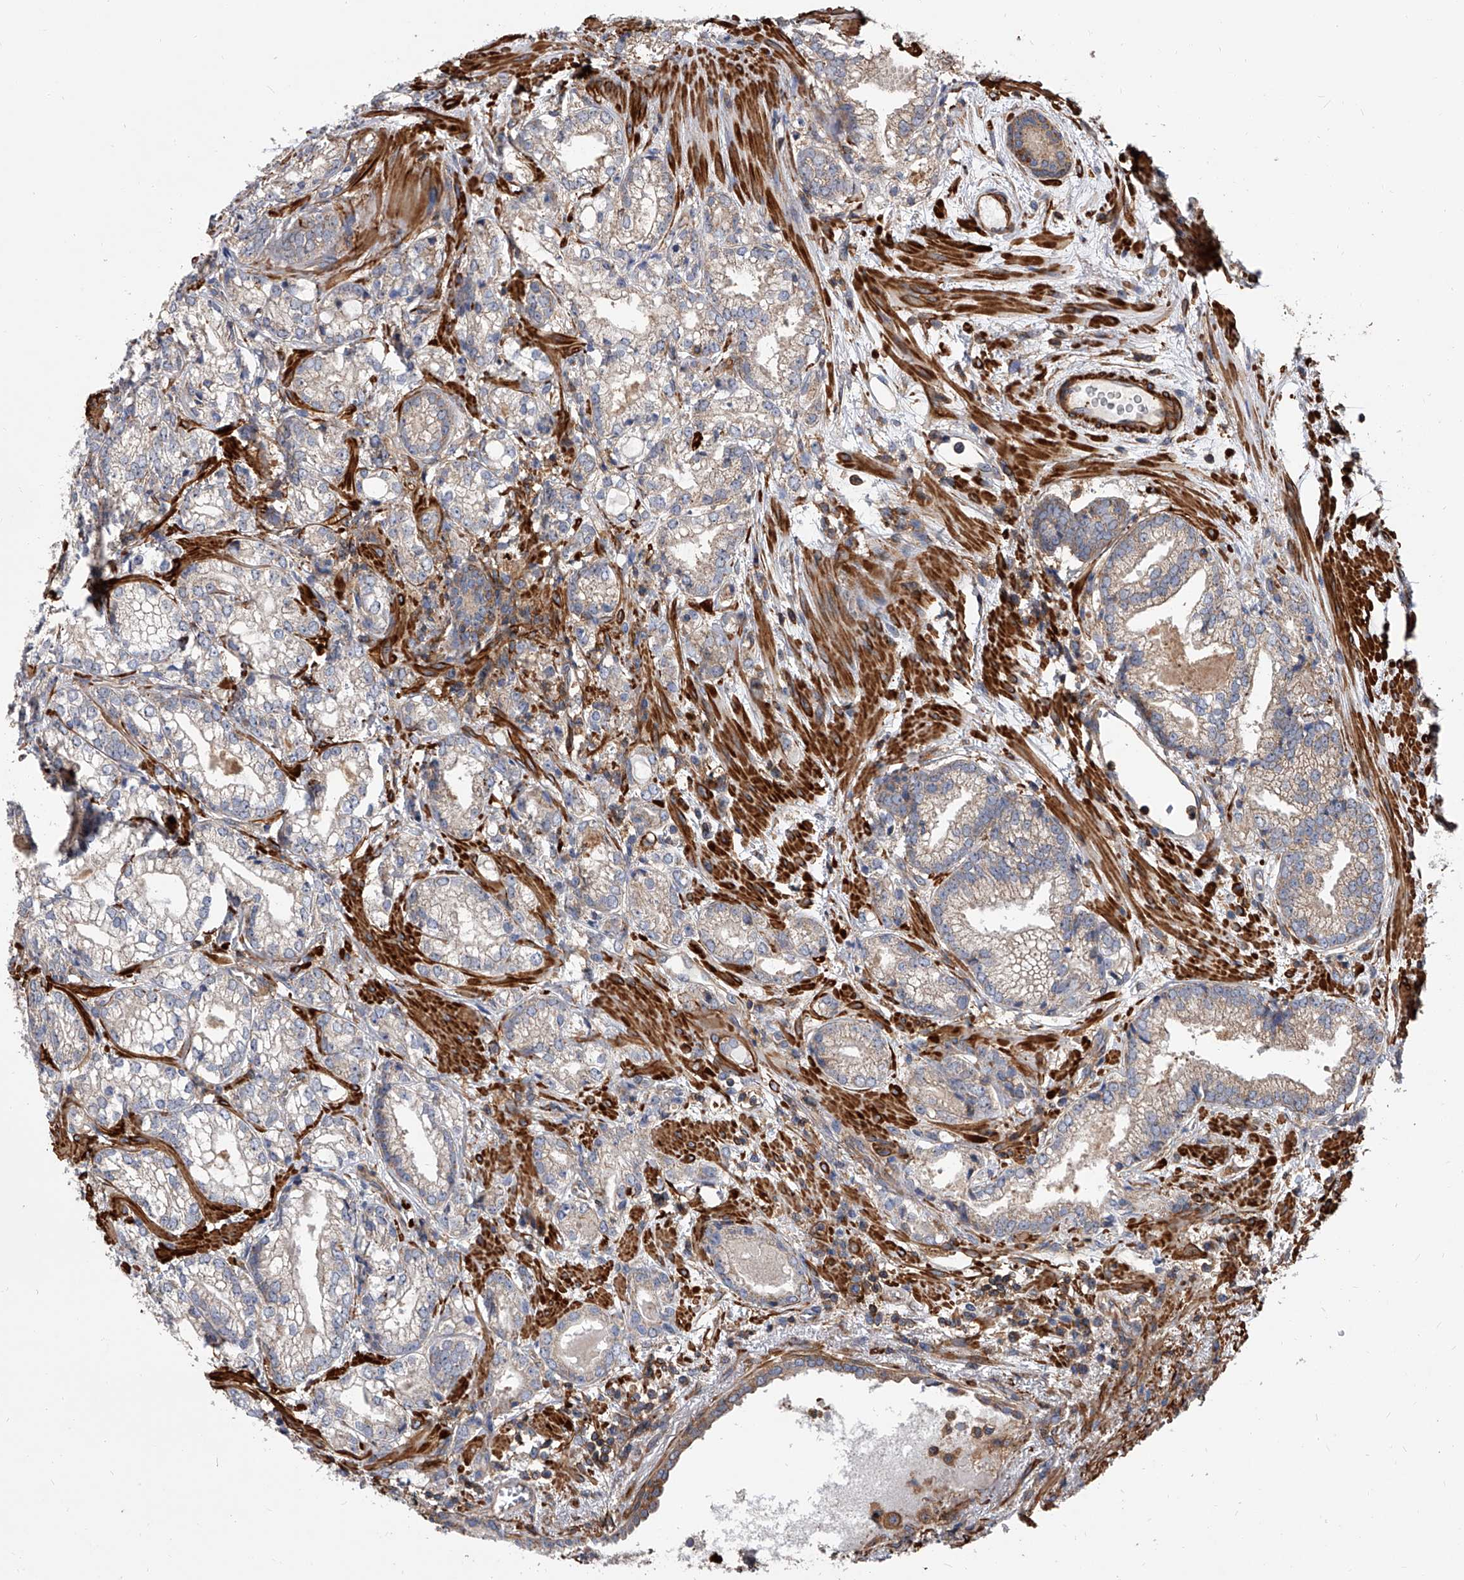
{"staining": {"intensity": "weak", "quantity": "<25%", "location": "cytoplasmic/membranous"}, "tissue": "prostate cancer", "cell_type": "Tumor cells", "image_type": "cancer", "snomed": [{"axis": "morphology", "description": "Normal morphology"}, {"axis": "morphology", "description": "Adenocarcinoma, Low grade"}, {"axis": "topography", "description": "Prostate"}], "caption": "Human prostate cancer stained for a protein using immunohistochemistry displays no positivity in tumor cells.", "gene": "PISD", "patient": {"sex": "male", "age": 72}}